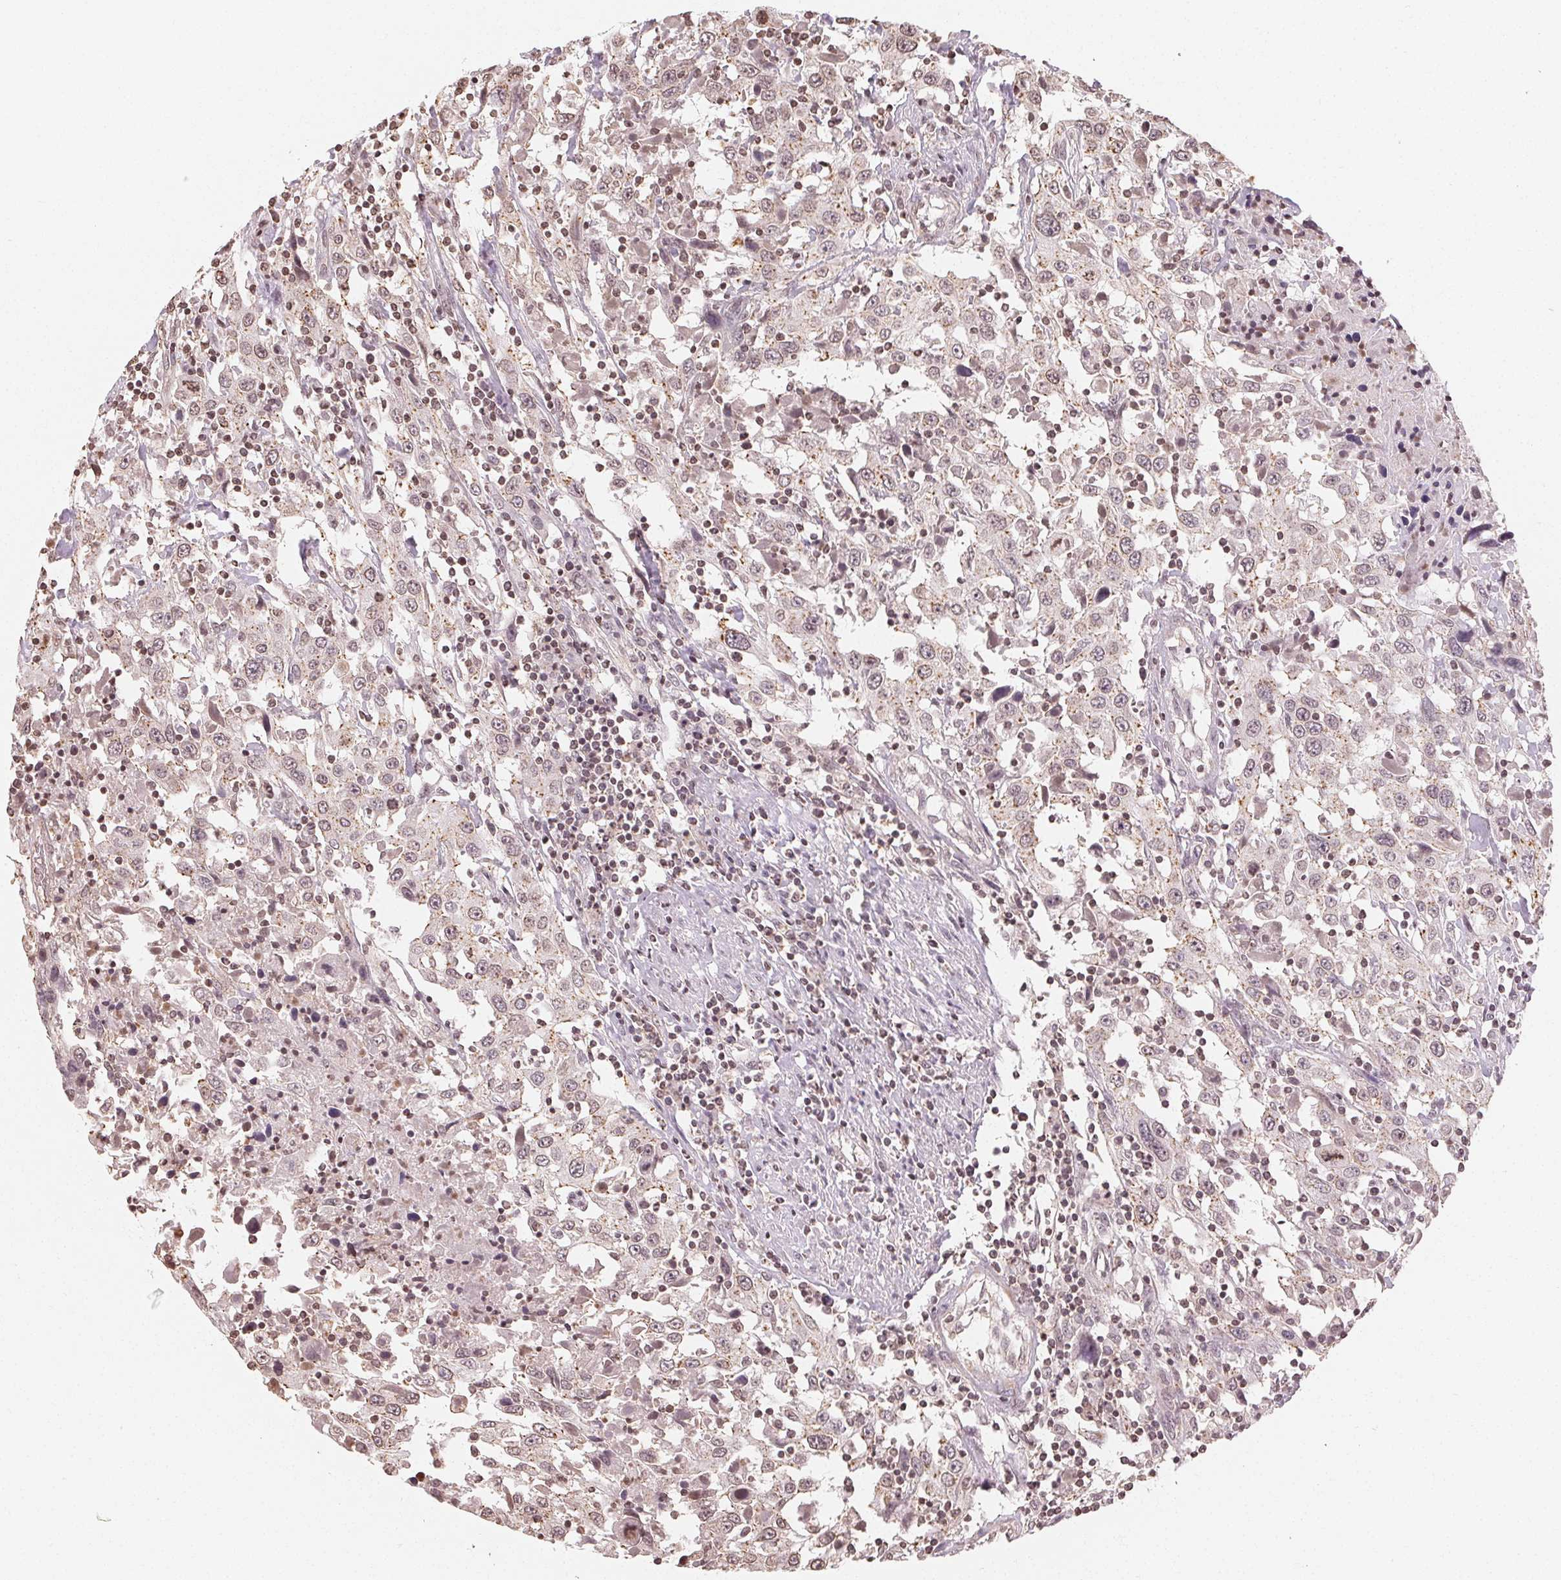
{"staining": {"intensity": "weak", "quantity": "25%-75%", "location": "cytoplasmic/membranous,nuclear"}, "tissue": "urothelial cancer", "cell_type": "Tumor cells", "image_type": "cancer", "snomed": [{"axis": "morphology", "description": "Urothelial carcinoma, High grade"}, {"axis": "topography", "description": "Urinary bladder"}], "caption": "An IHC histopathology image of tumor tissue is shown. Protein staining in brown shows weak cytoplasmic/membranous and nuclear positivity in urothelial cancer within tumor cells.", "gene": "TBP", "patient": {"sex": "male", "age": 61}}